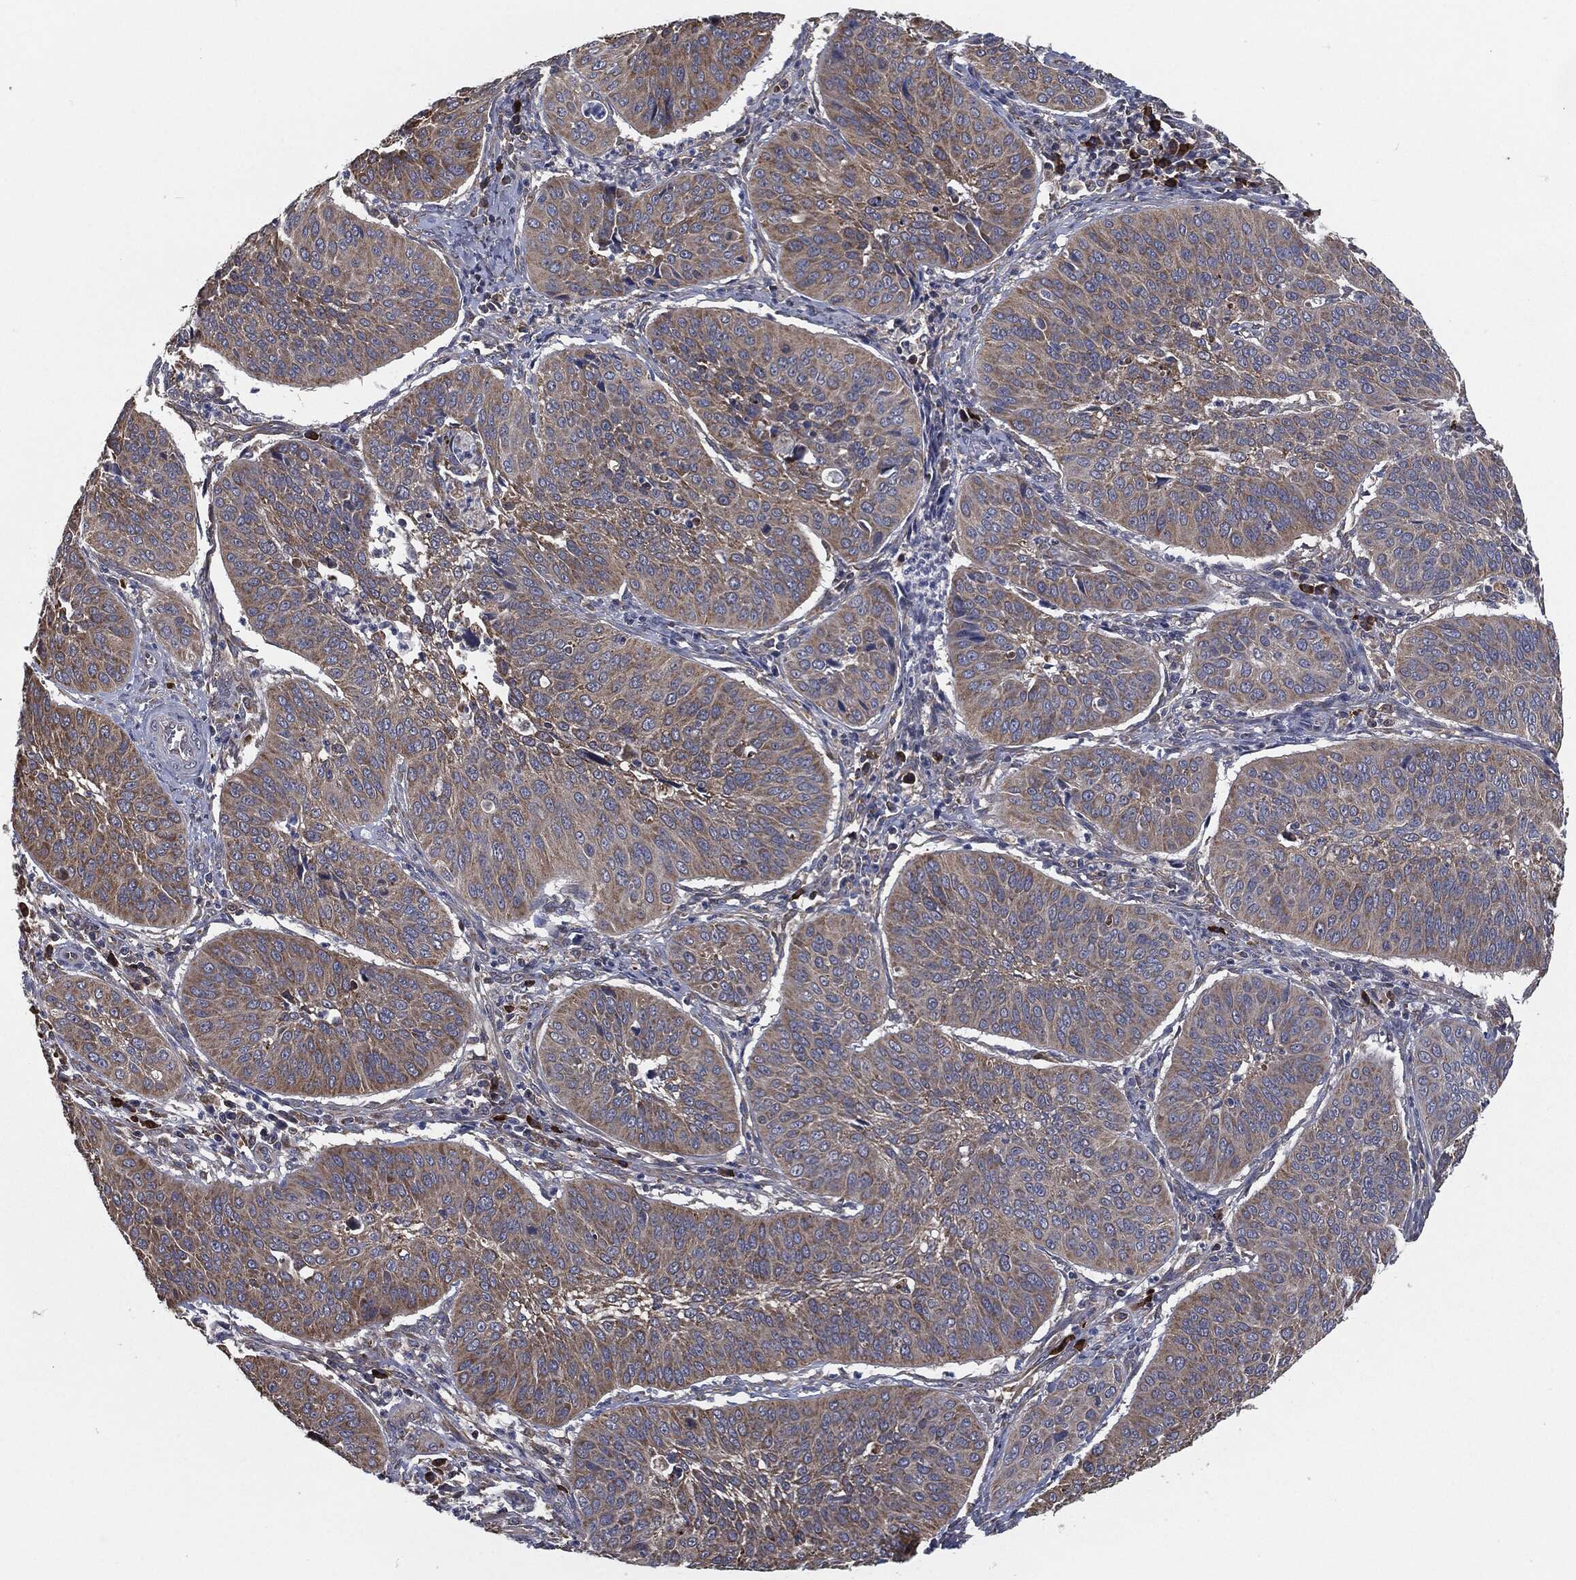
{"staining": {"intensity": "weak", "quantity": ">75%", "location": "cytoplasmic/membranous"}, "tissue": "cervical cancer", "cell_type": "Tumor cells", "image_type": "cancer", "snomed": [{"axis": "morphology", "description": "Normal tissue, NOS"}, {"axis": "morphology", "description": "Squamous cell carcinoma, NOS"}, {"axis": "topography", "description": "Cervix"}], "caption": "Human squamous cell carcinoma (cervical) stained with a protein marker demonstrates weak staining in tumor cells.", "gene": "PRDX4", "patient": {"sex": "female", "age": 39}}